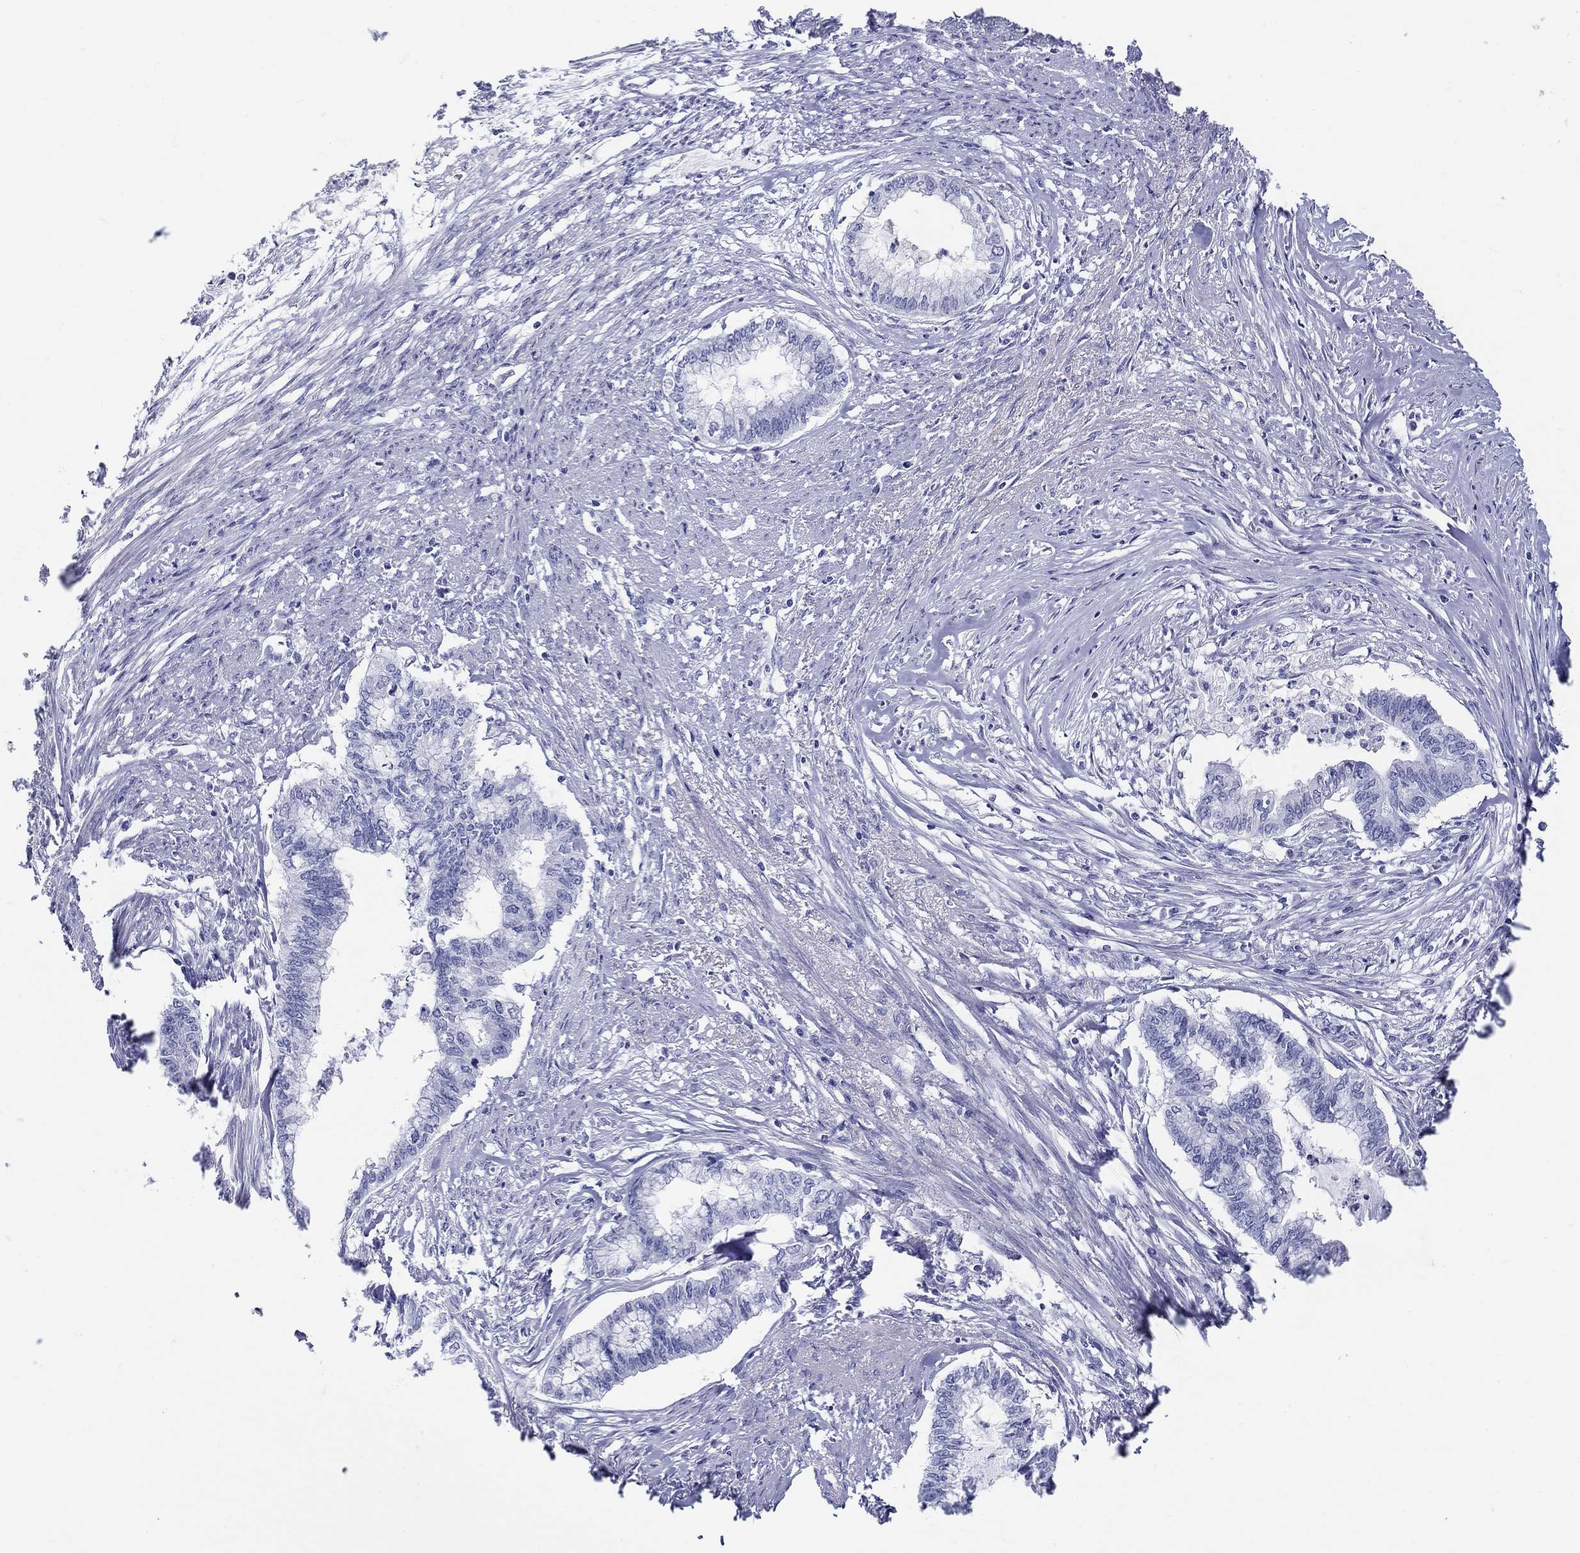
{"staining": {"intensity": "negative", "quantity": "none", "location": "none"}, "tissue": "endometrial cancer", "cell_type": "Tumor cells", "image_type": "cancer", "snomed": [{"axis": "morphology", "description": "Adenocarcinoma, NOS"}, {"axis": "topography", "description": "Endometrium"}], "caption": "Immunohistochemistry of human endometrial cancer (adenocarcinoma) shows no positivity in tumor cells.", "gene": "CRYGS", "patient": {"sex": "female", "age": 79}}